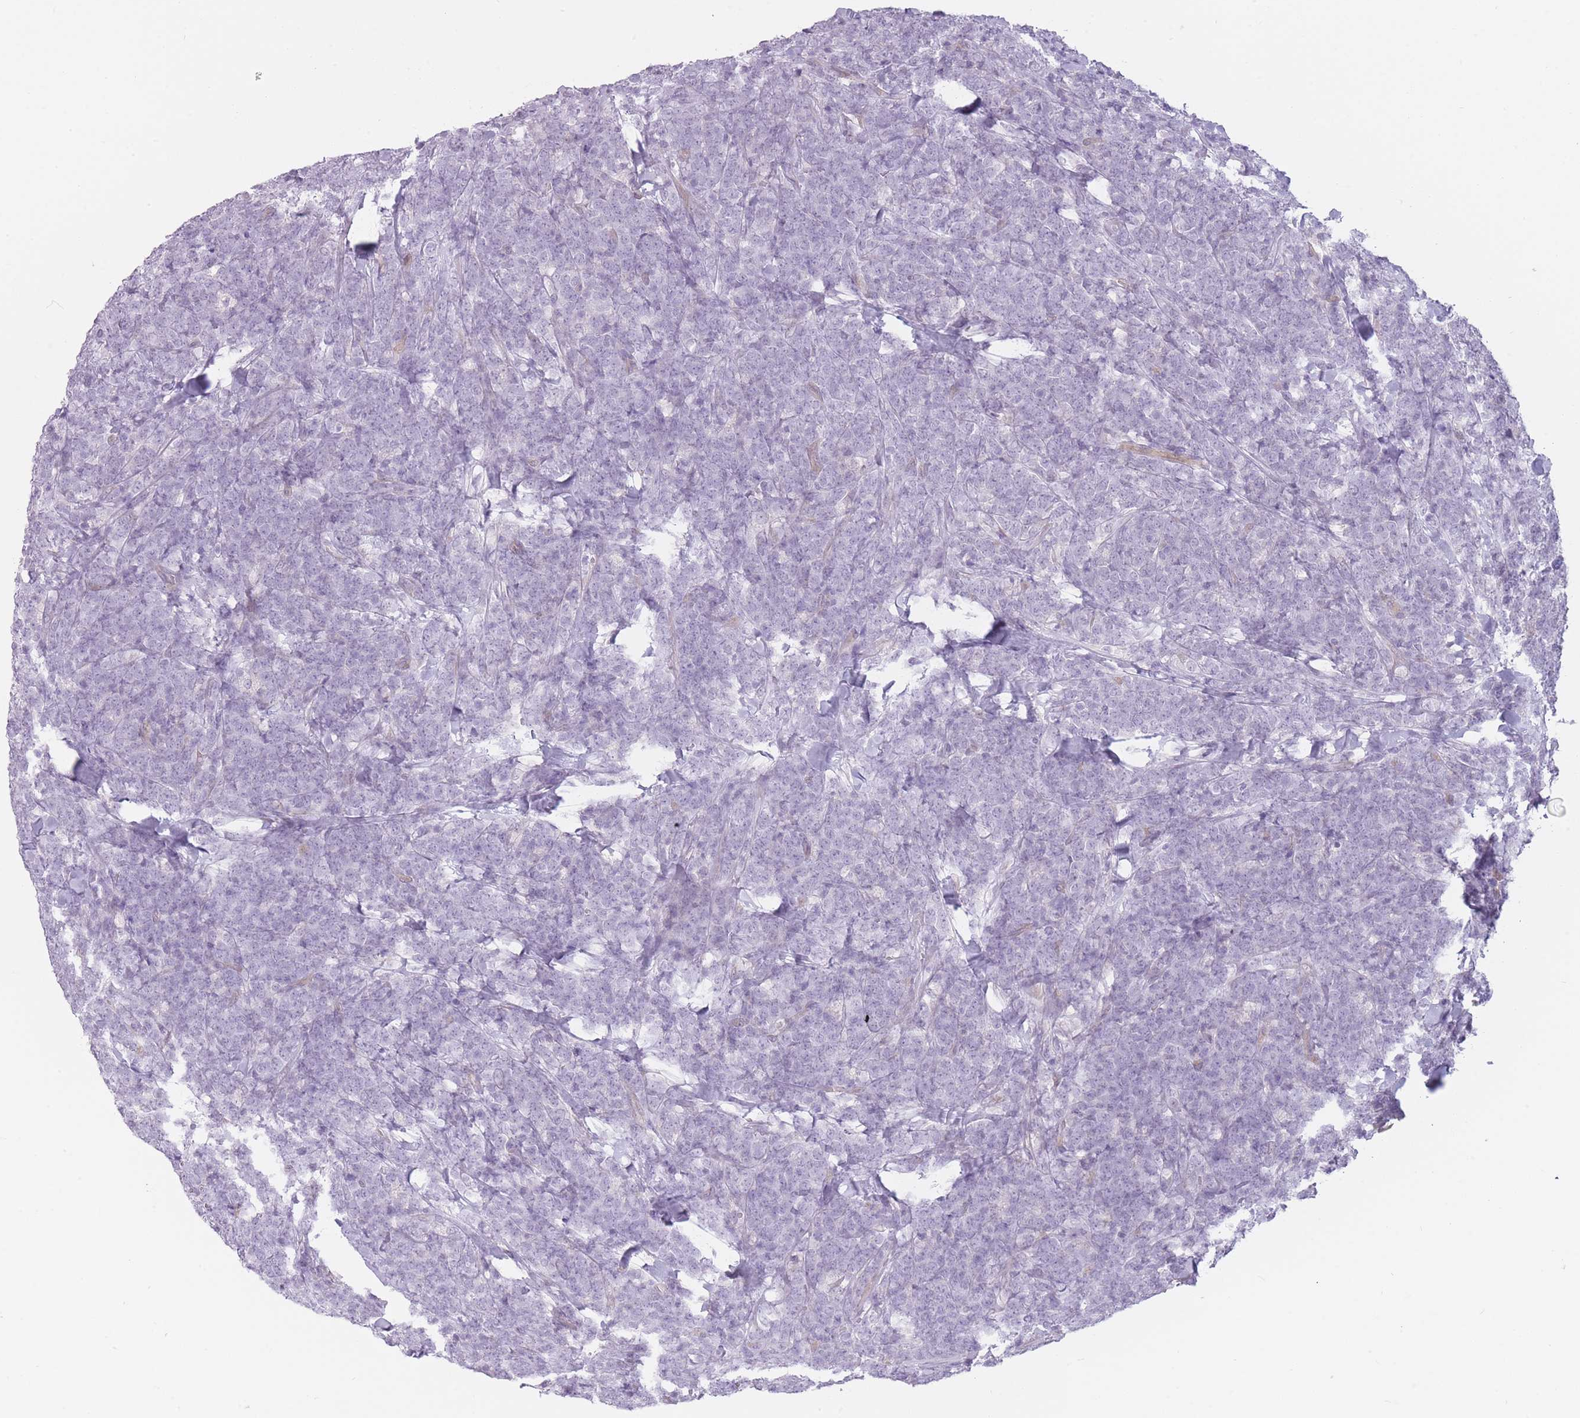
{"staining": {"intensity": "negative", "quantity": "none", "location": "none"}, "tissue": "lymphoma", "cell_type": "Tumor cells", "image_type": "cancer", "snomed": [{"axis": "morphology", "description": "Malignant lymphoma, non-Hodgkin's type, High grade"}, {"axis": "topography", "description": "Small intestine"}], "caption": "Immunohistochemistry (IHC) photomicrograph of human lymphoma stained for a protein (brown), which shows no positivity in tumor cells. (Brightfield microscopy of DAB (3,3'-diaminobenzidine) IHC at high magnification).", "gene": "PGRMC2", "patient": {"sex": "male", "age": 8}}